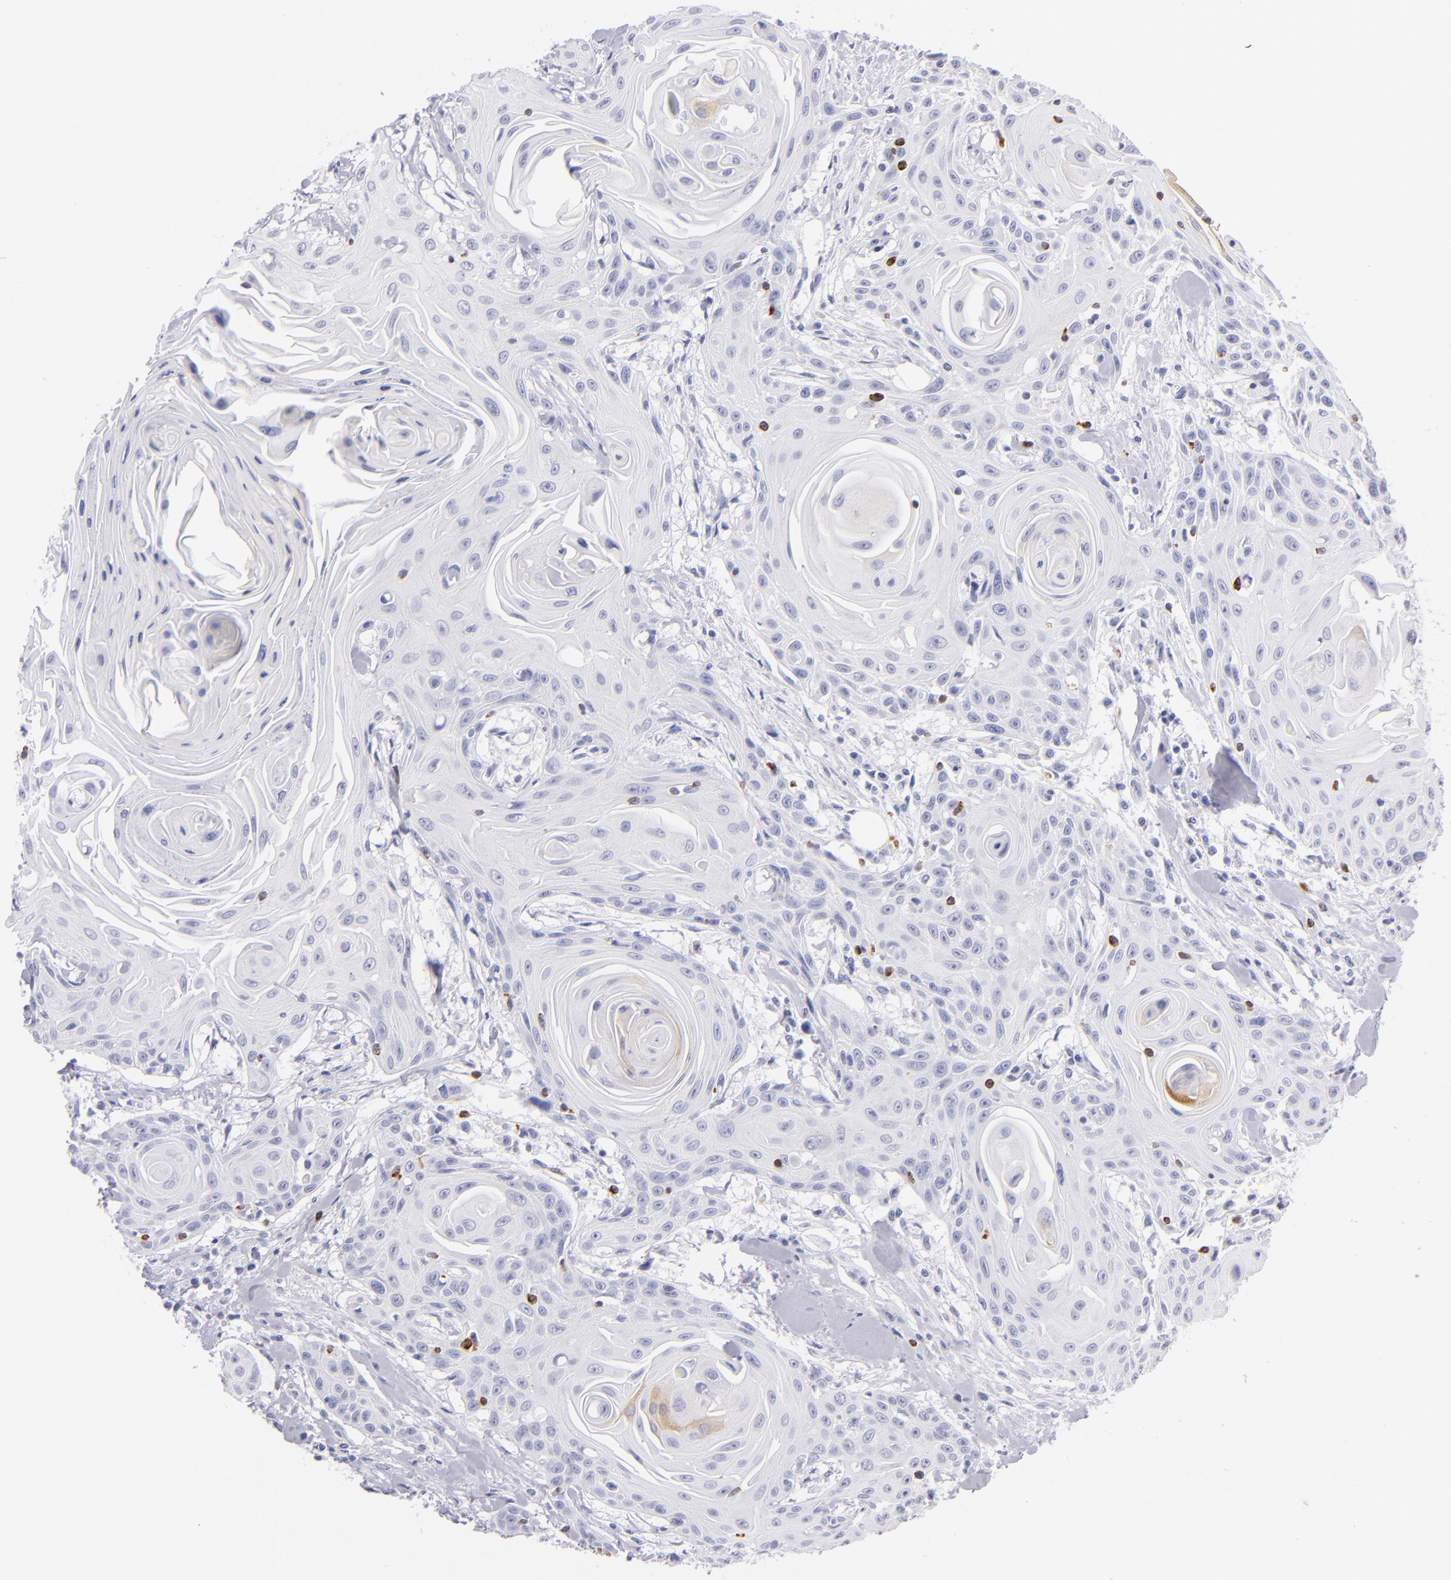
{"staining": {"intensity": "negative", "quantity": "none", "location": "none"}, "tissue": "head and neck cancer", "cell_type": "Tumor cells", "image_type": "cancer", "snomed": [{"axis": "morphology", "description": "Squamous cell carcinoma, NOS"}, {"axis": "morphology", "description": "Squamous cell carcinoma, metastatic, NOS"}, {"axis": "topography", "description": "Lymph node"}, {"axis": "topography", "description": "Salivary gland"}, {"axis": "topography", "description": "Head-Neck"}], "caption": "Micrograph shows no protein staining in tumor cells of head and neck cancer (metastatic squamous cell carcinoma) tissue.", "gene": "PRF1", "patient": {"sex": "female", "age": 74}}